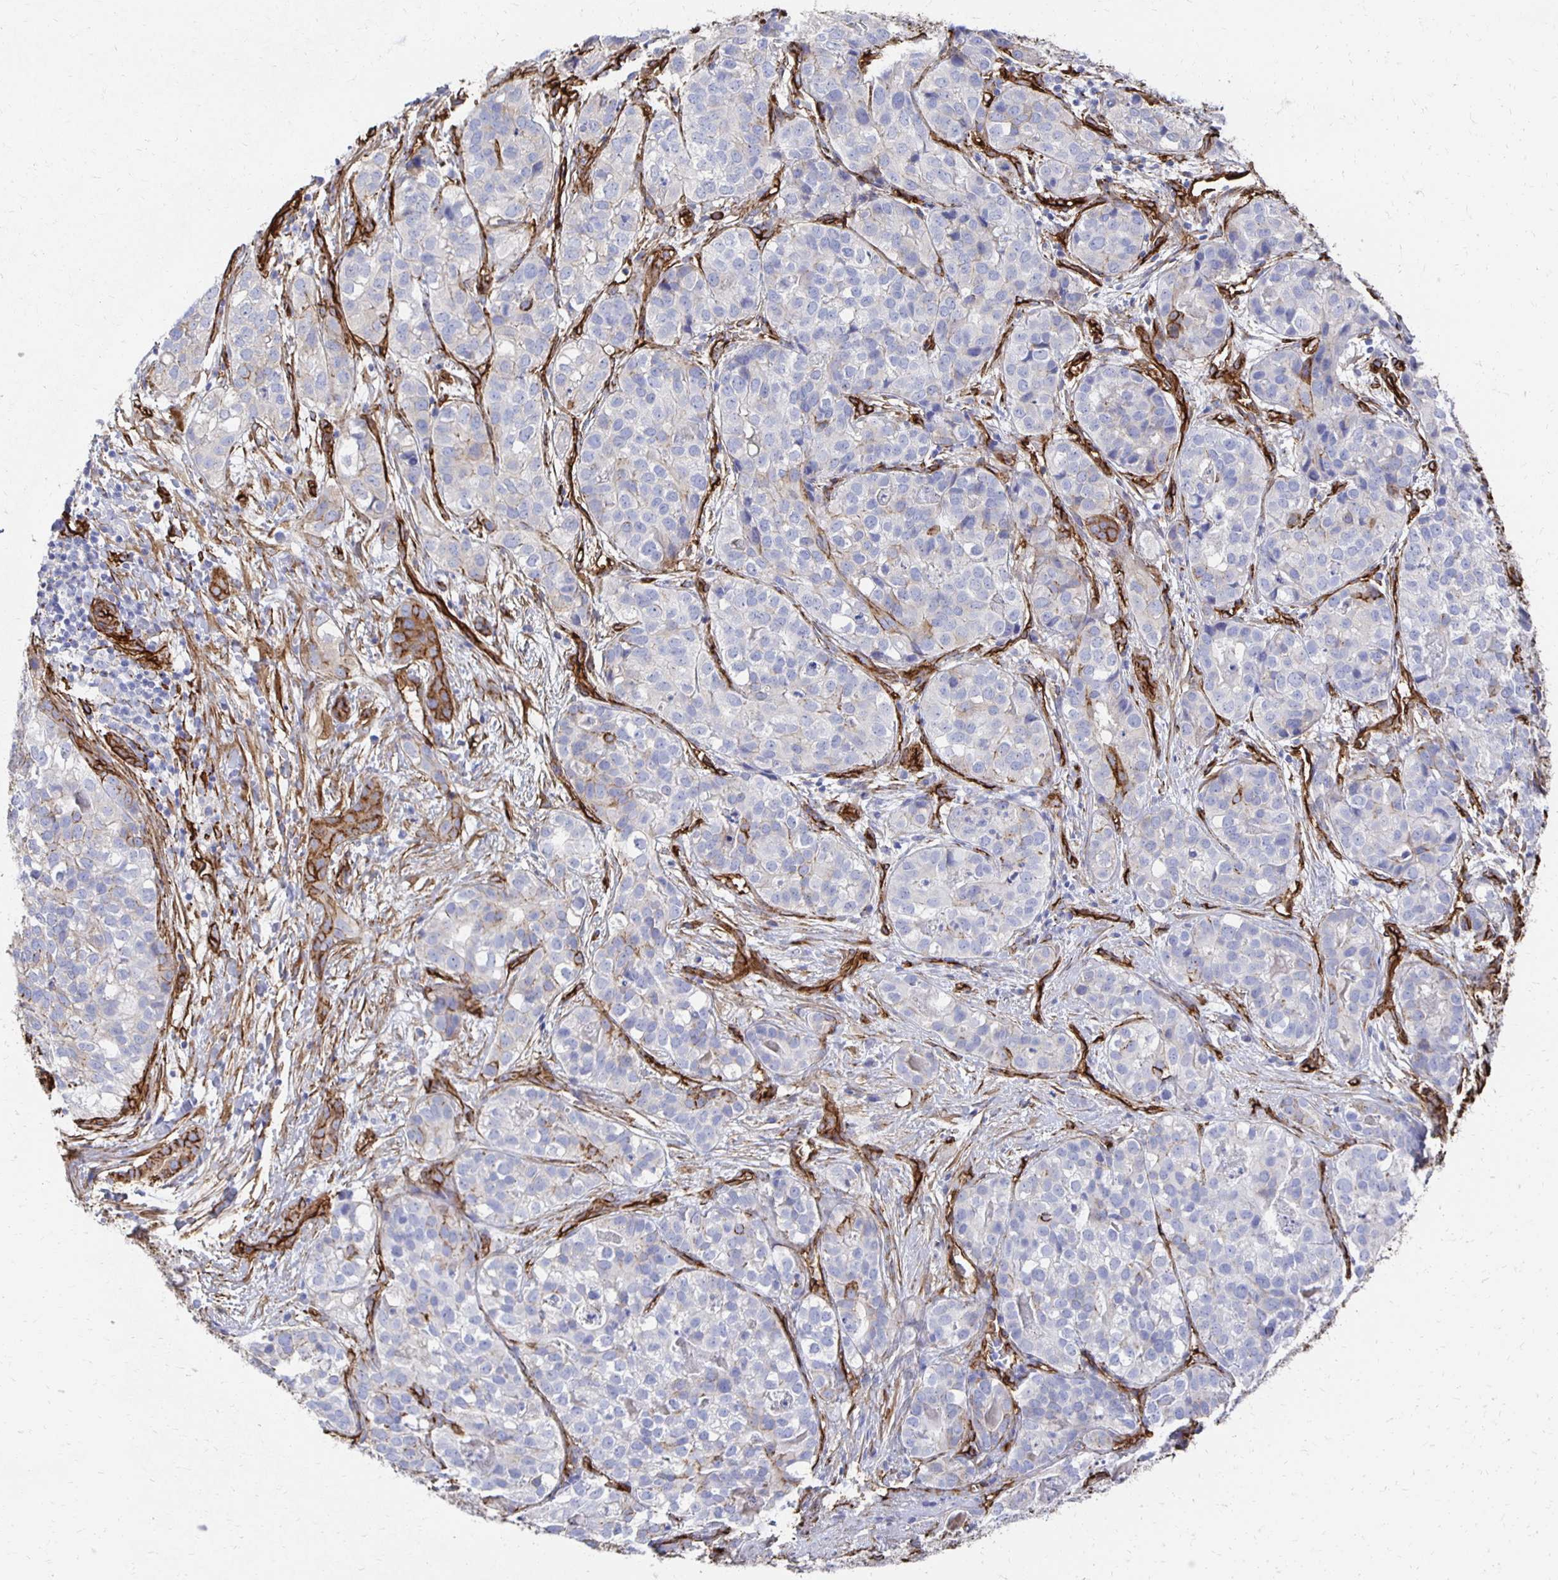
{"staining": {"intensity": "negative", "quantity": "none", "location": "none"}, "tissue": "liver cancer", "cell_type": "Tumor cells", "image_type": "cancer", "snomed": [{"axis": "morphology", "description": "Cholangiocarcinoma"}, {"axis": "topography", "description": "Liver"}], "caption": "This is an immunohistochemistry histopathology image of cholangiocarcinoma (liver). There is no positivity in tumor cells.", "gene": "VIPR2", "patient": {"sex": "male", "age": 56}}